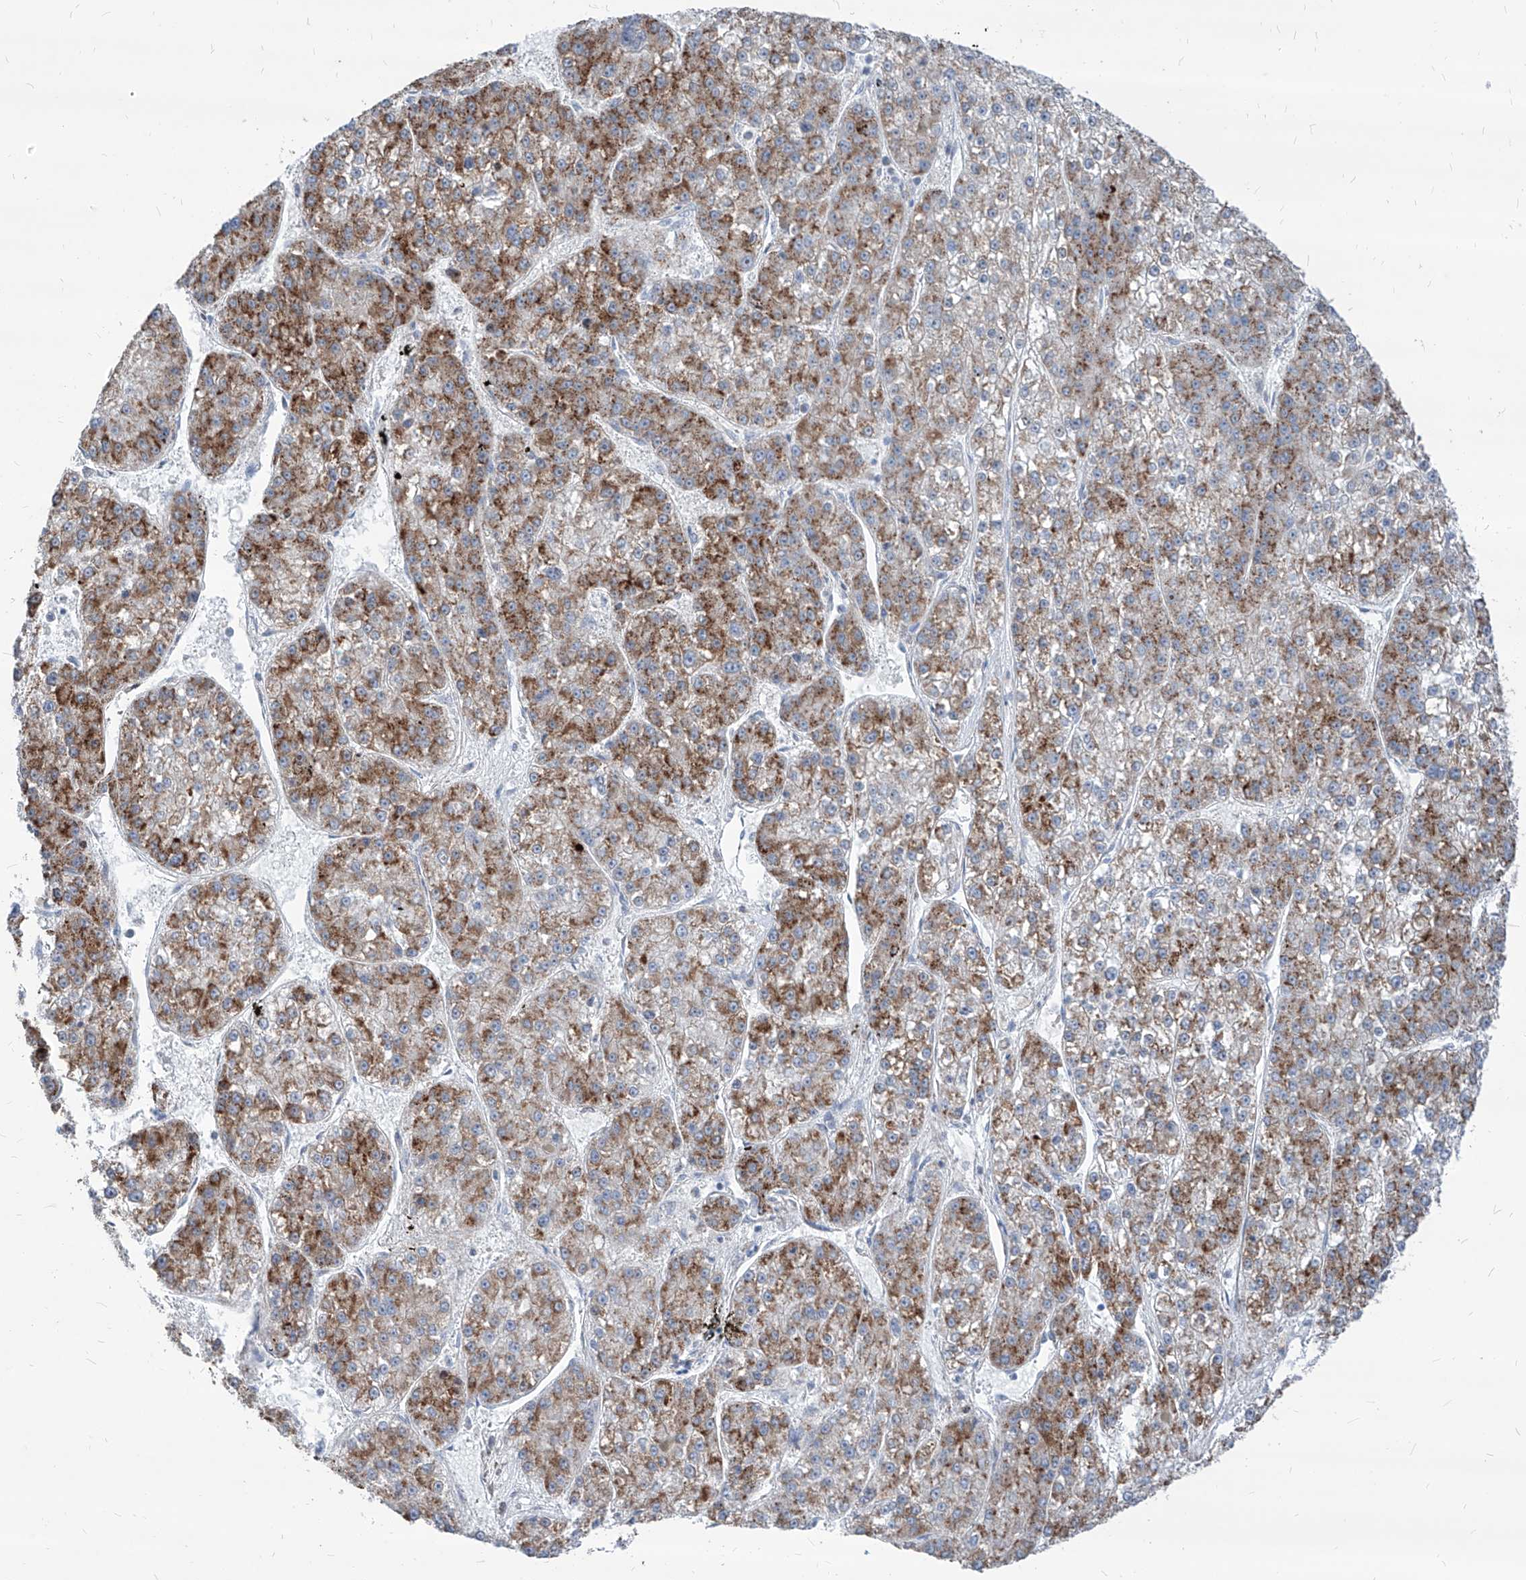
{"staining": {"intensity": "moderate", "quantity": ">75%", "location": "cytoplasmic/membranous"}, "tissue": "liver cancer", "cell_type": "Tumor cells", "image_type": "cancer", "snomed": [{"axis": "morphology", "description": "Carcinoma, Hepatocellular, NOS"}, {"axis": "topography", "description": "Liver"}], "caption": "This histopathology image shows immunohistochemistry (IHC) staining of human hepatocellular carcinoma (liver), with medium moderate cytoplasmic/membranous expression in about >75% of tumor cells.", "gene": "AGPS", "patient": {"sex": "female", "age": 73}}